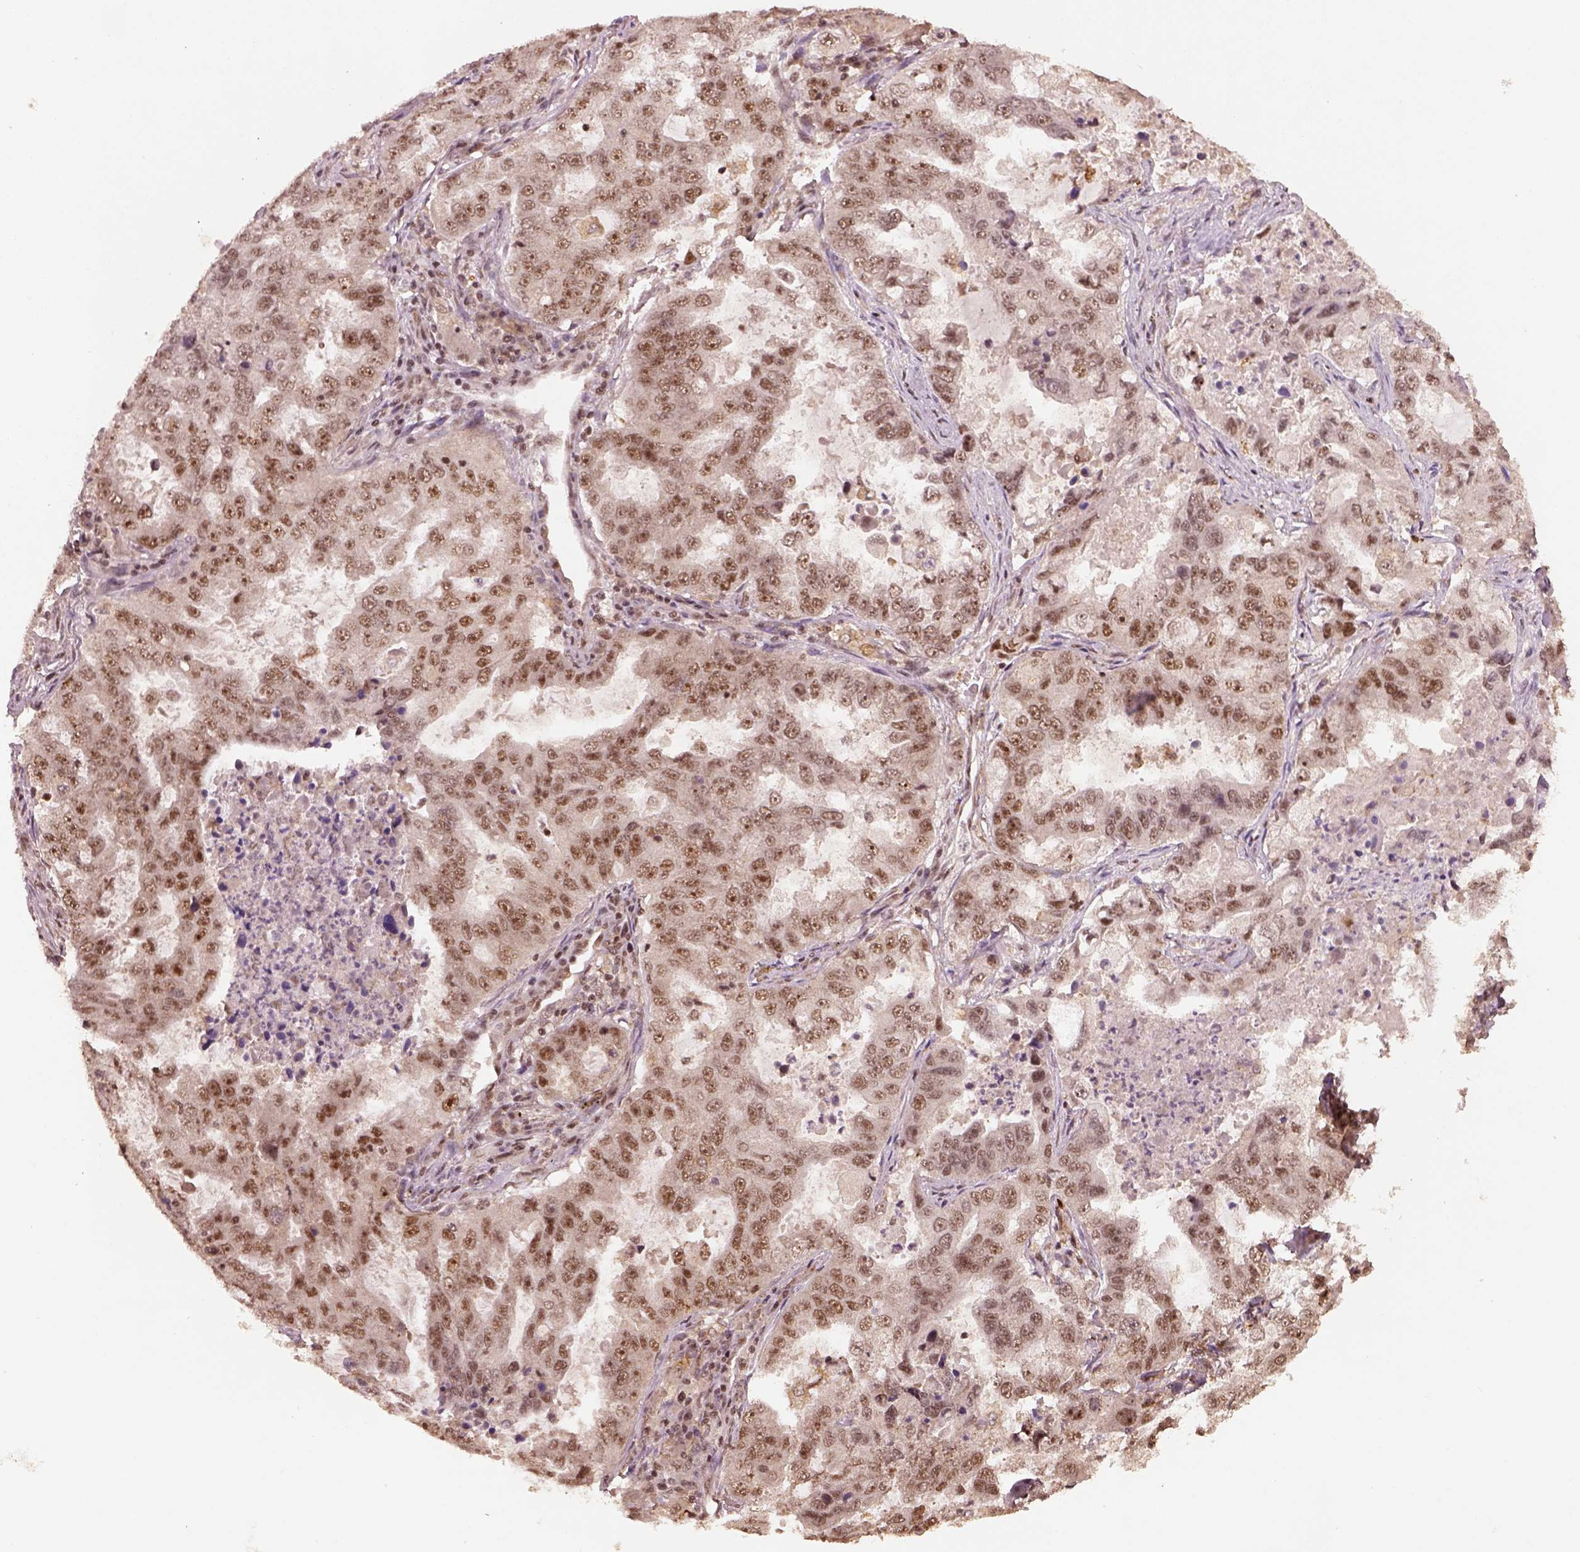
{"staining": {"intensity": "moderate", "quantity": ">75%", "location": "nuclear"}, "tissue": "lung cancer", "cell_type": "Tumor cells", "image_type": "cancer", "snomed": [{"axis": "morphology", "description": "Adenocarcinoma, NOS"}, {"axis": "topography", "description": "Lung"}], "caption": "Protein positivity by immunohistochemistry displays moderate nuclear positivity in approximately >75% of tumor cells in adenocarcinoma (lung).", "gene": "BRD9", "patient": {"sex": "female", "age": 61}}